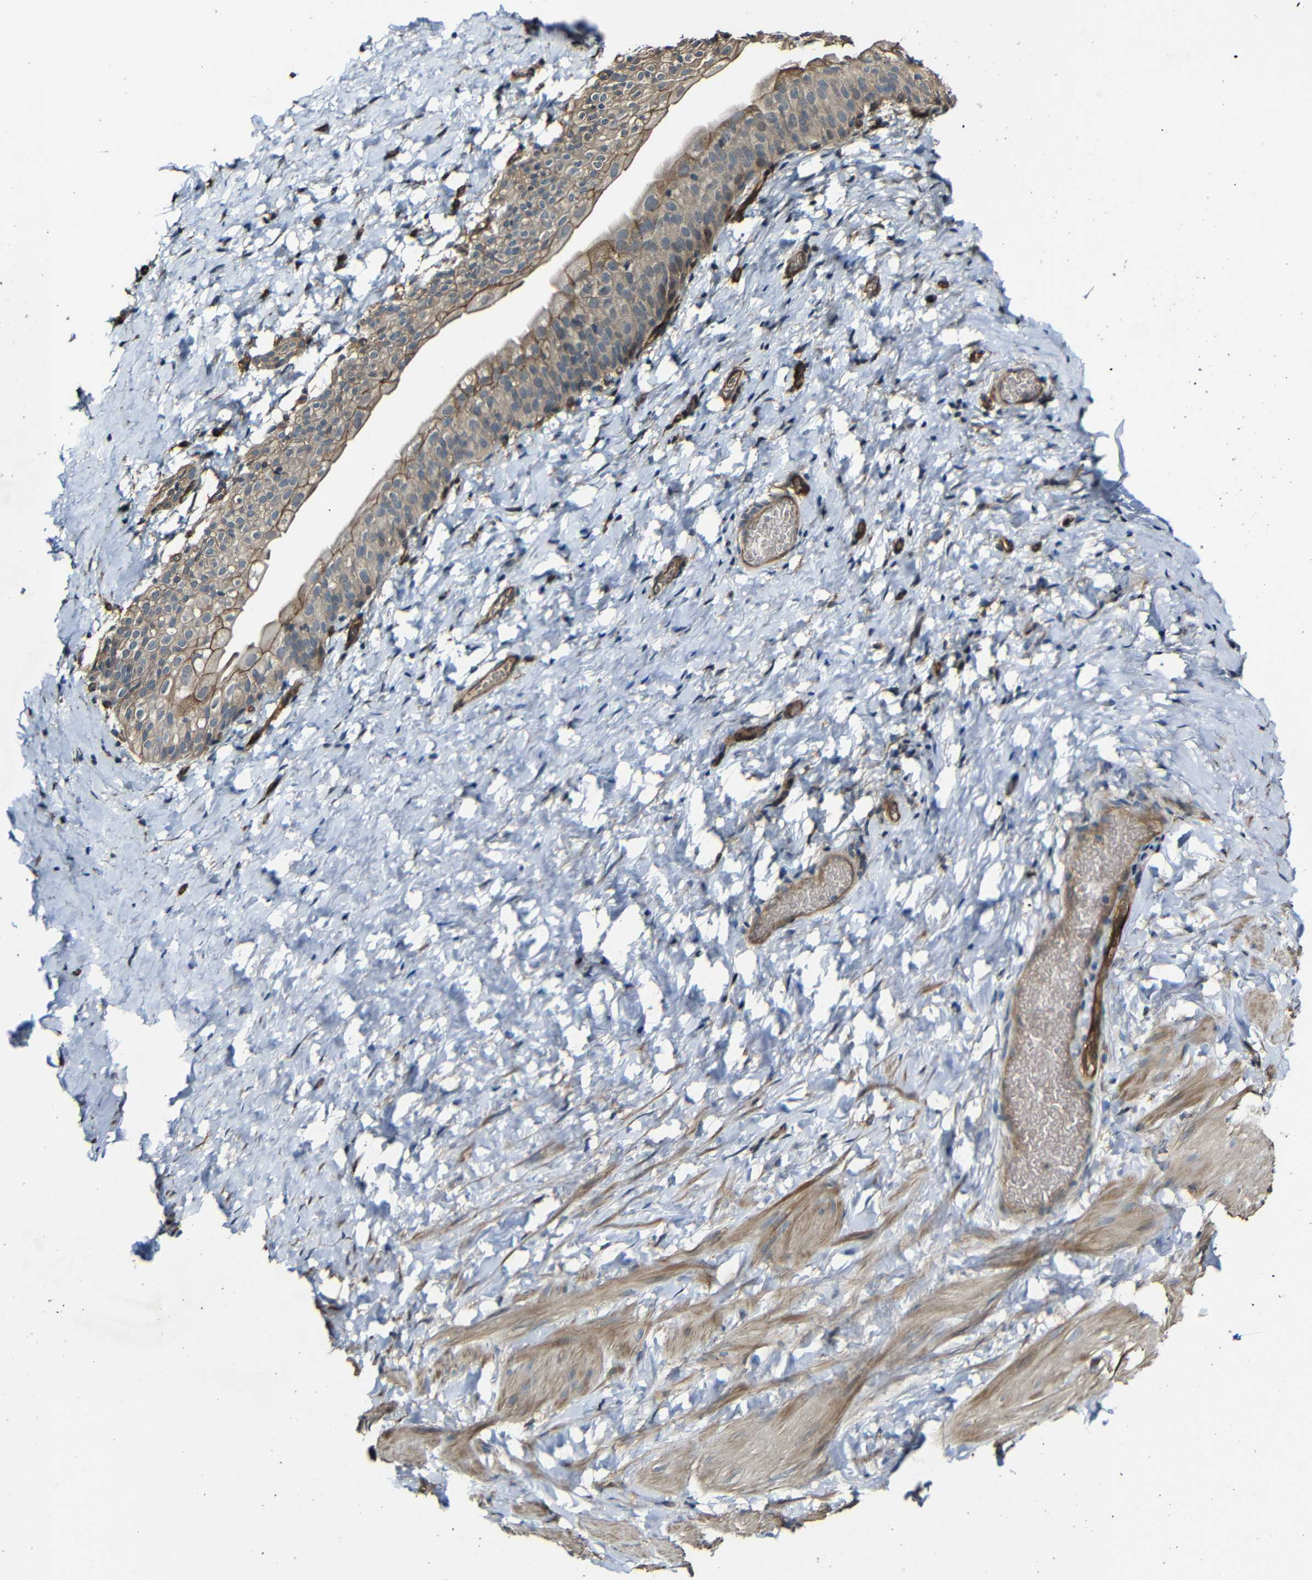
{"staining": {"intensity": "moderate", "quantity": ">75%", "location": "cytoplasmic/membranous"}, "tissue": "smooth muscle", "cell_type": "Smooth muscle cells", "image_type": "normal", "snomed": [{"axis": "morphology", "description": "Normal tissue, NOS"}, {"axis": "topography", "description": "Smooth muscle"}], "caption": "Immunohistochemical staining of unremarkable smooth muscle displays moderate cytoplasmic/membranous protein staining in about >75% of smooth muscle cells.", "gene": "RELL1", "patient": {"sex": "male", "age": 16}}